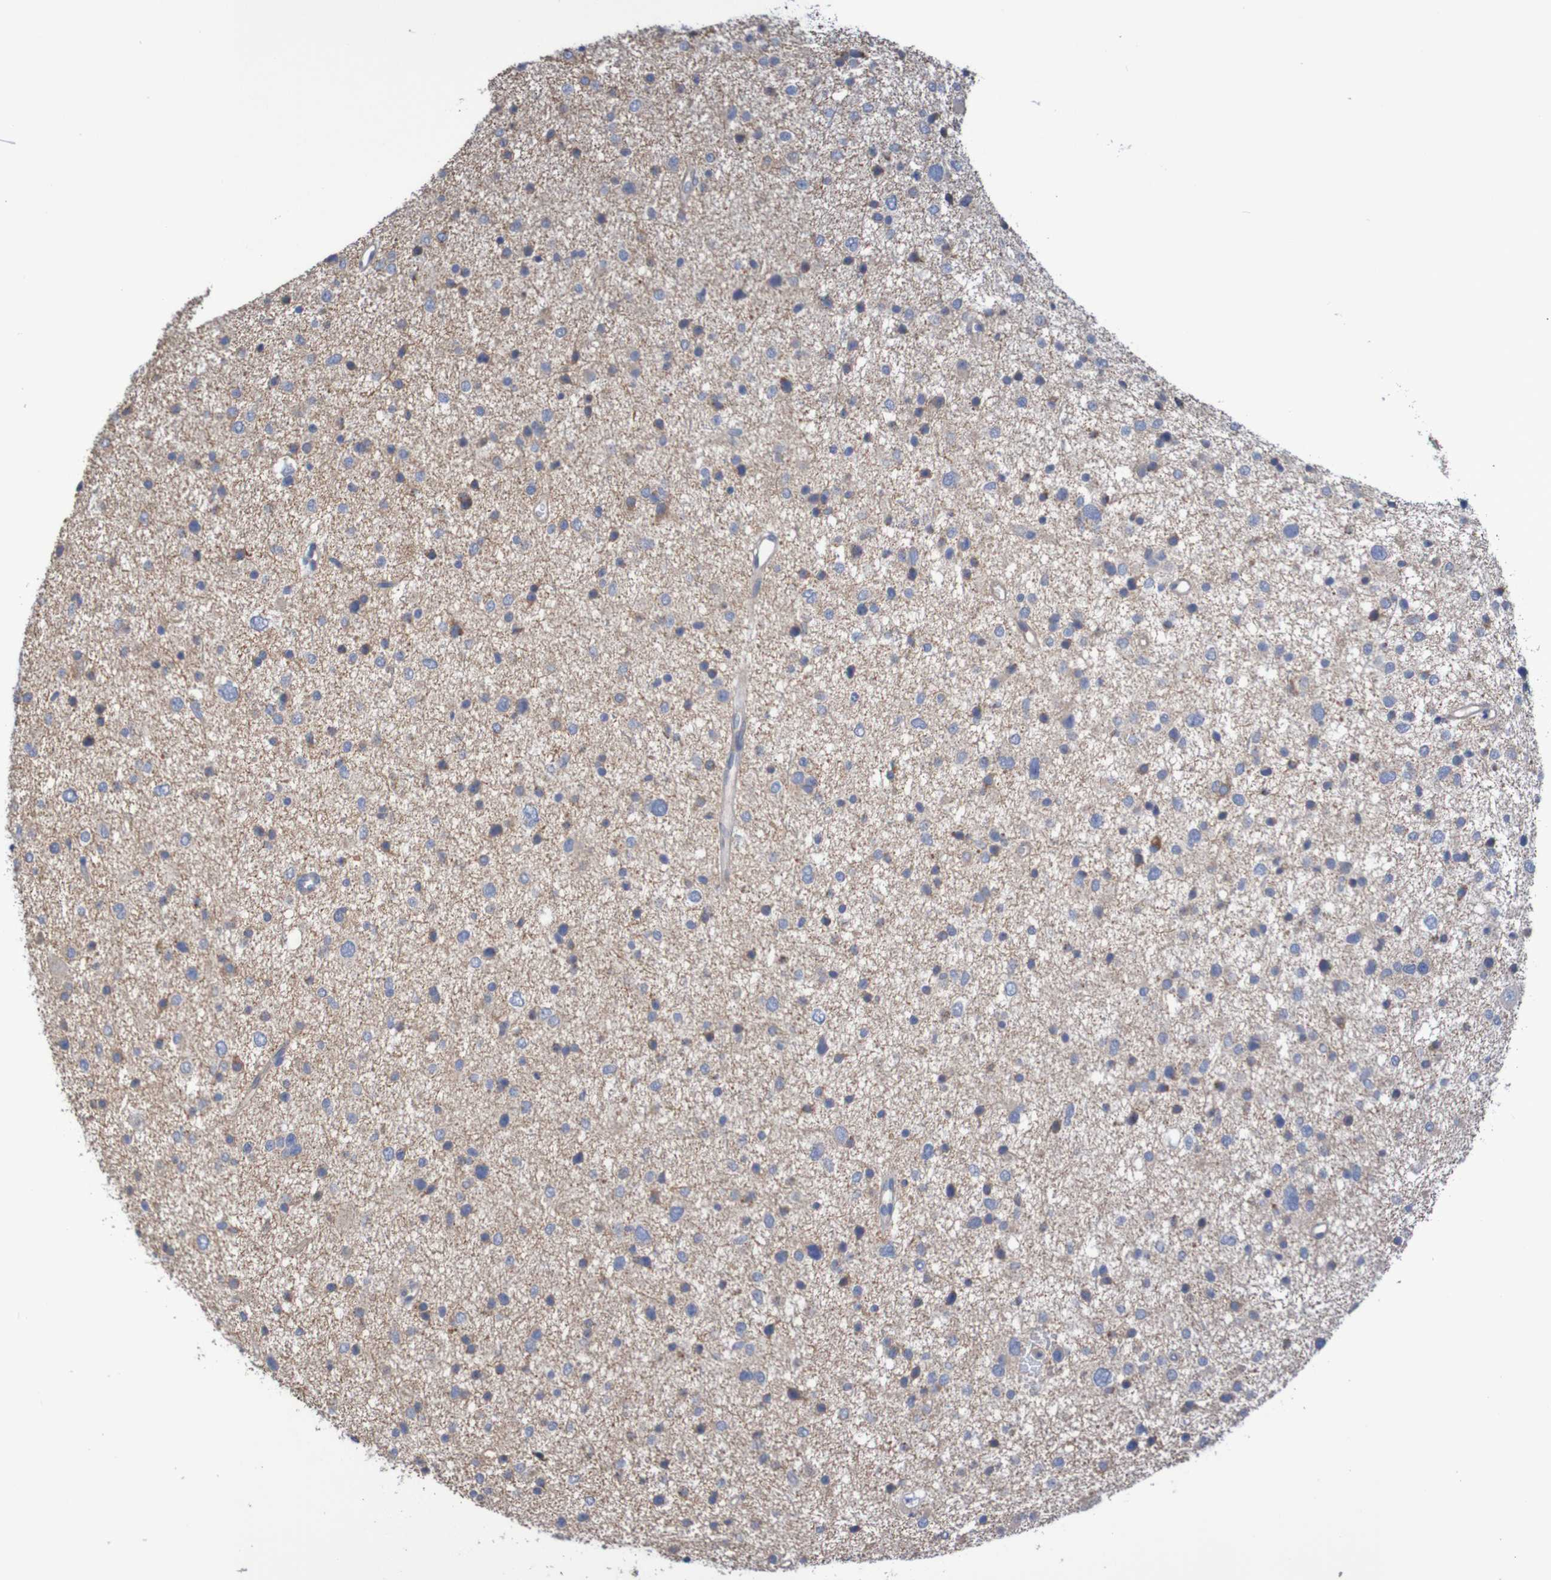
{"staining": {"intensity": "weak", "quantity": "<25%", "location": "cytoplasmic/membranous"}, "tissue": "glioma", "cell_type": "Tumor cells", "image_type": "cancer", "snomed": [{"axis": "morphology", "description": "Glioma, malignant, Low grade"}, {"axis": "topography", "description": "Brain"}], "caption": "This is a histopathology image of IHC staining of malignant glioma (low-grade), which shows no positivity in tumor cells.", "gene": "PHYH", "patient": {"sex": "female", "age": 37}}